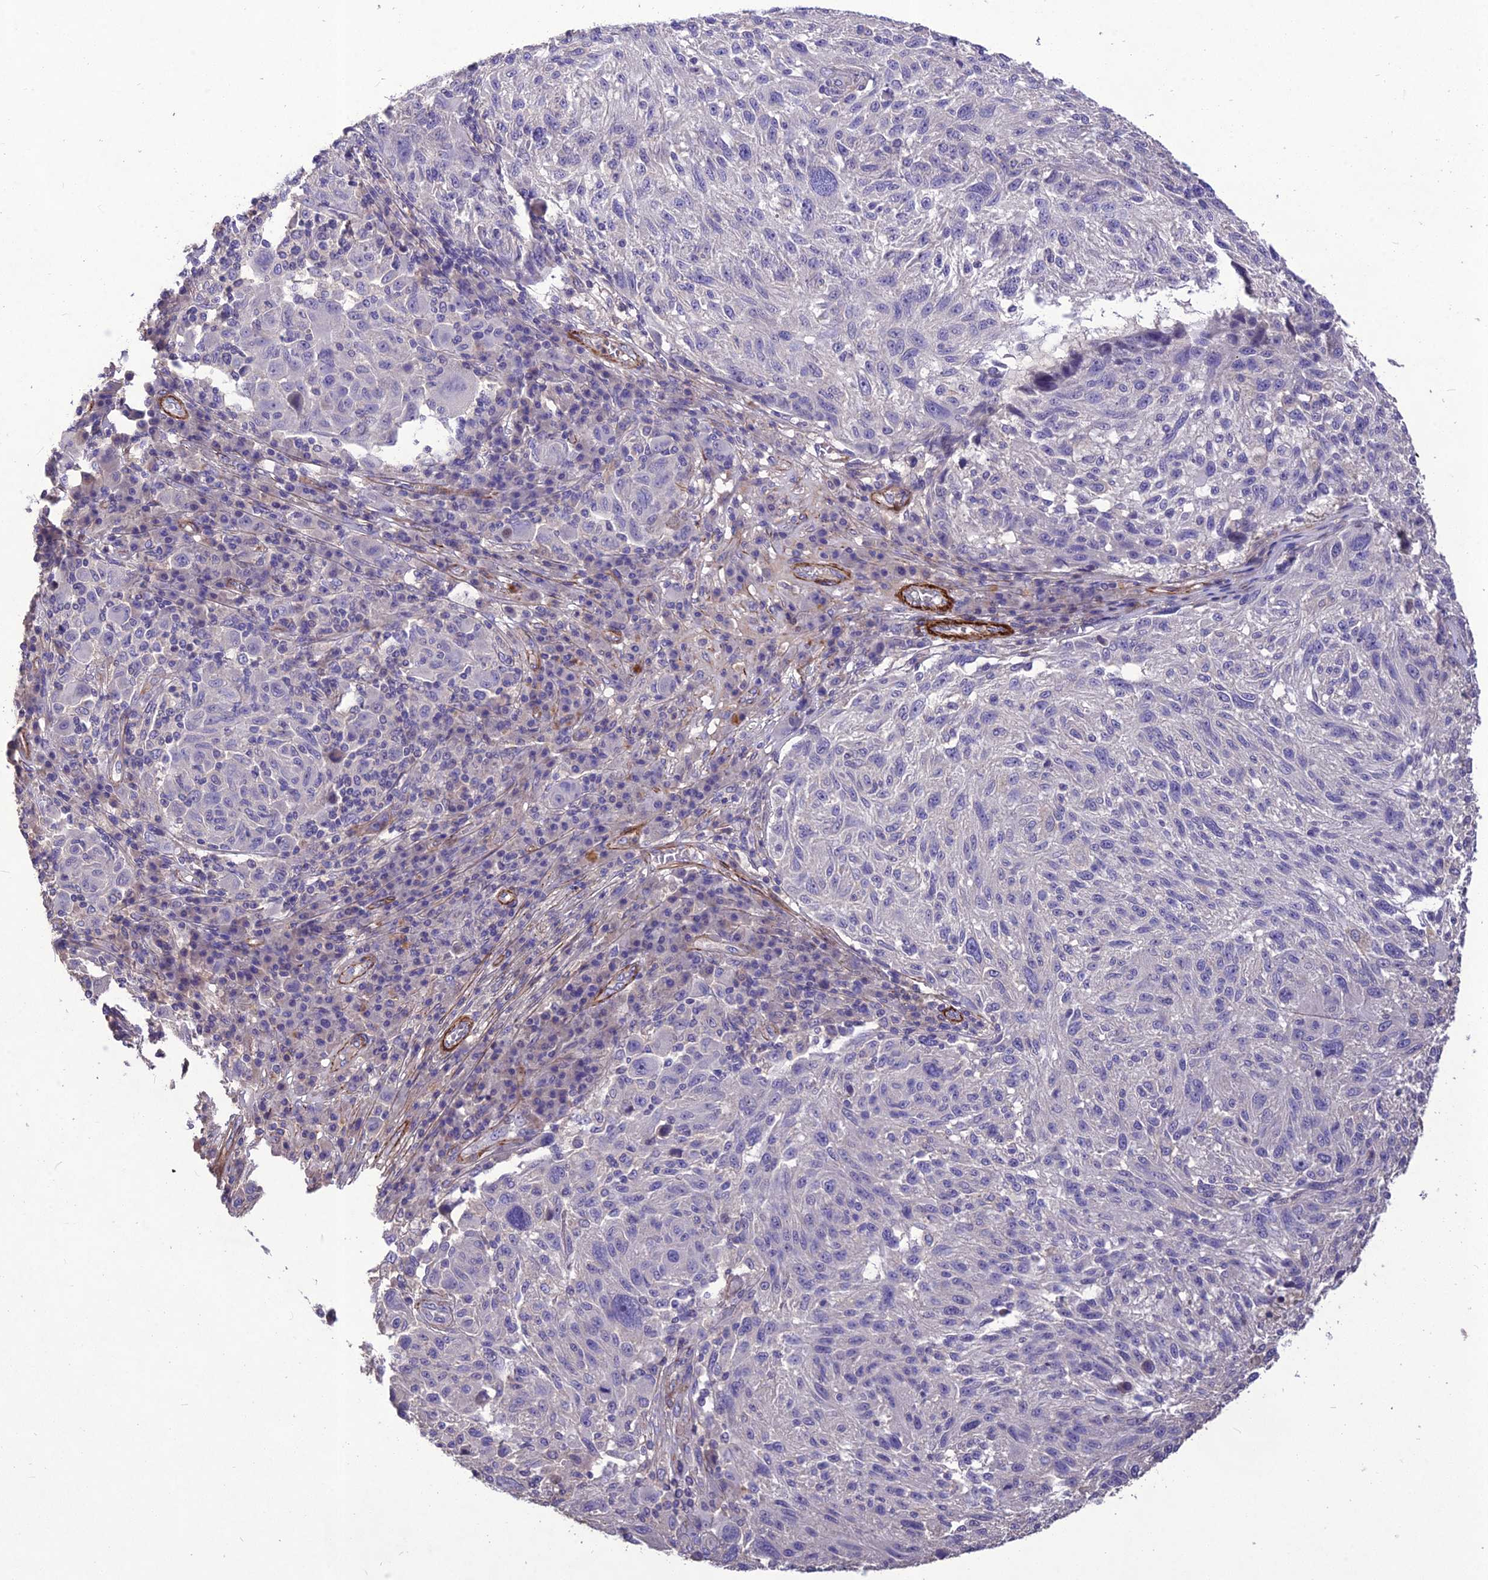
{"staining": {"intensity": "negative", "quantity": "none", "location": "none"}, "tissue": "melanoma", "cell_type": "Tumor cells", "image_type": "cancer", "snomed": [{"axis": "morphology", "description": "Malignant melanoma, NOS"}, {"axis": "topography", "description": "Skin"}], "caption": "DAB immunohistochemical staining of malignant melanoma reveals no significant expression in tumor cells. (DAB immunohistochemistry, high magnification).", "gene": "CLUH", "patient": {"sex": "male", "age": 53}}